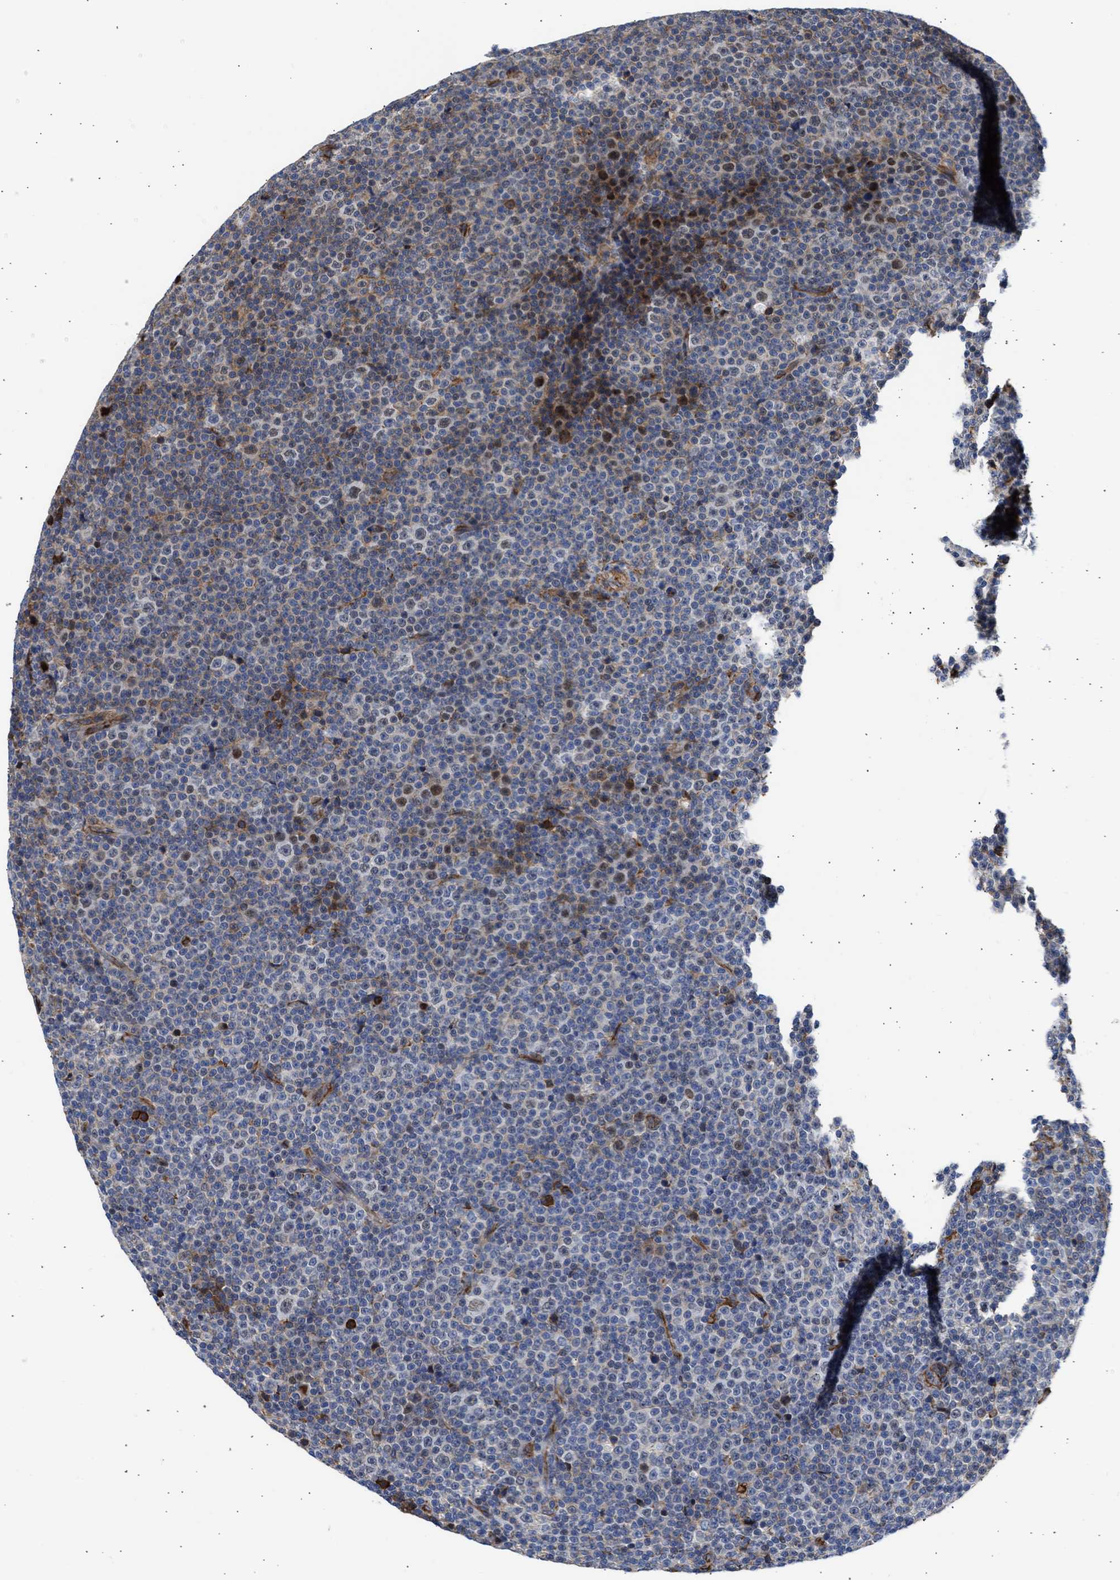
{"staining": {"intensity": "moderate", "quantity": "<25%", "location": "cytoplasmic/membranous,nuclear"}, "tissue": "lymphoma", "cell_type": "Tumor cells", "image_type": "cancer", "snomed": [{"axis": "morphology", "description": "Malignant lymphoma, non-Hodgkin's type, Low grade"}, {"axis": "topography", "description": "Lymph node"}], "caption": "Malignant lymphoma, non-Hodgkin's type (low-grade) was stained to show a protein in brown. There is low levels of moderate cytoplasmic/membranous and nuclear staining in approximately <25% of tumor cells.", "gene": "MAS1L", "patient": {"sex": "female", "age": 67}}